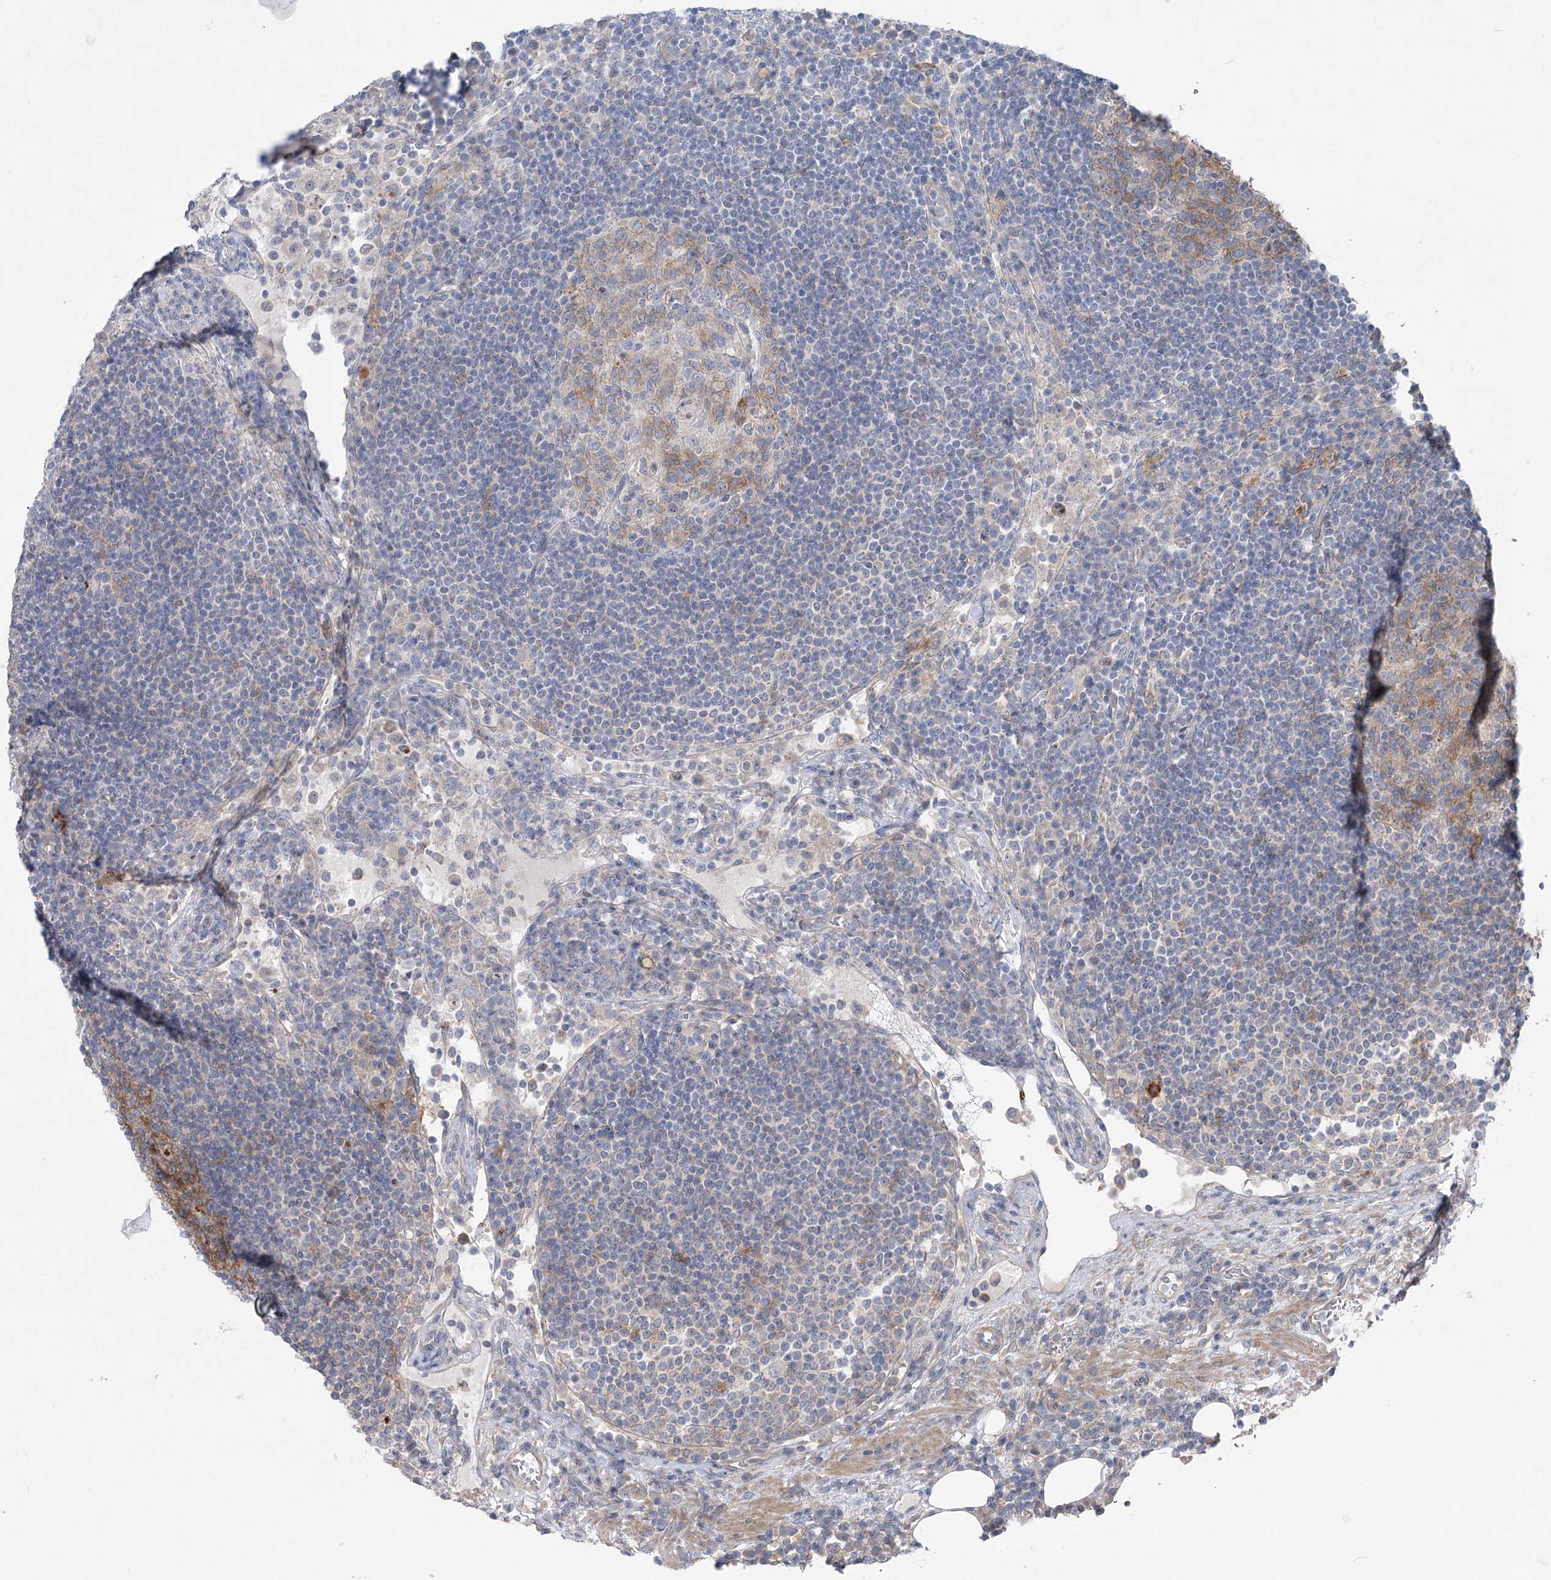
{"staining": {"intensity": "weak", "quantity": "25%-75%", "location": "cytoplasmic/membranous"}, "tissue": "lymph node", "cell_type": "Germinal center cells", "image_type": "normal", "snomed": [{"axis": "morphology", "description": "Normal tissue, NOS"}, {"axis": "topography", "description": "Lymph node"}], "caption": "A low amount of weak cytoplasmic/membranous expression is seen in about 25%-75% of germinal center cells in benign lymph node. (Stains: DAB (3,3'-diaminobenzidine) in brown, nuclei in blue, Microscopy: brightfield microscopy at high magnification).", "gene": "SCN11A", "patient": {"sex": "female", "age": 53}}